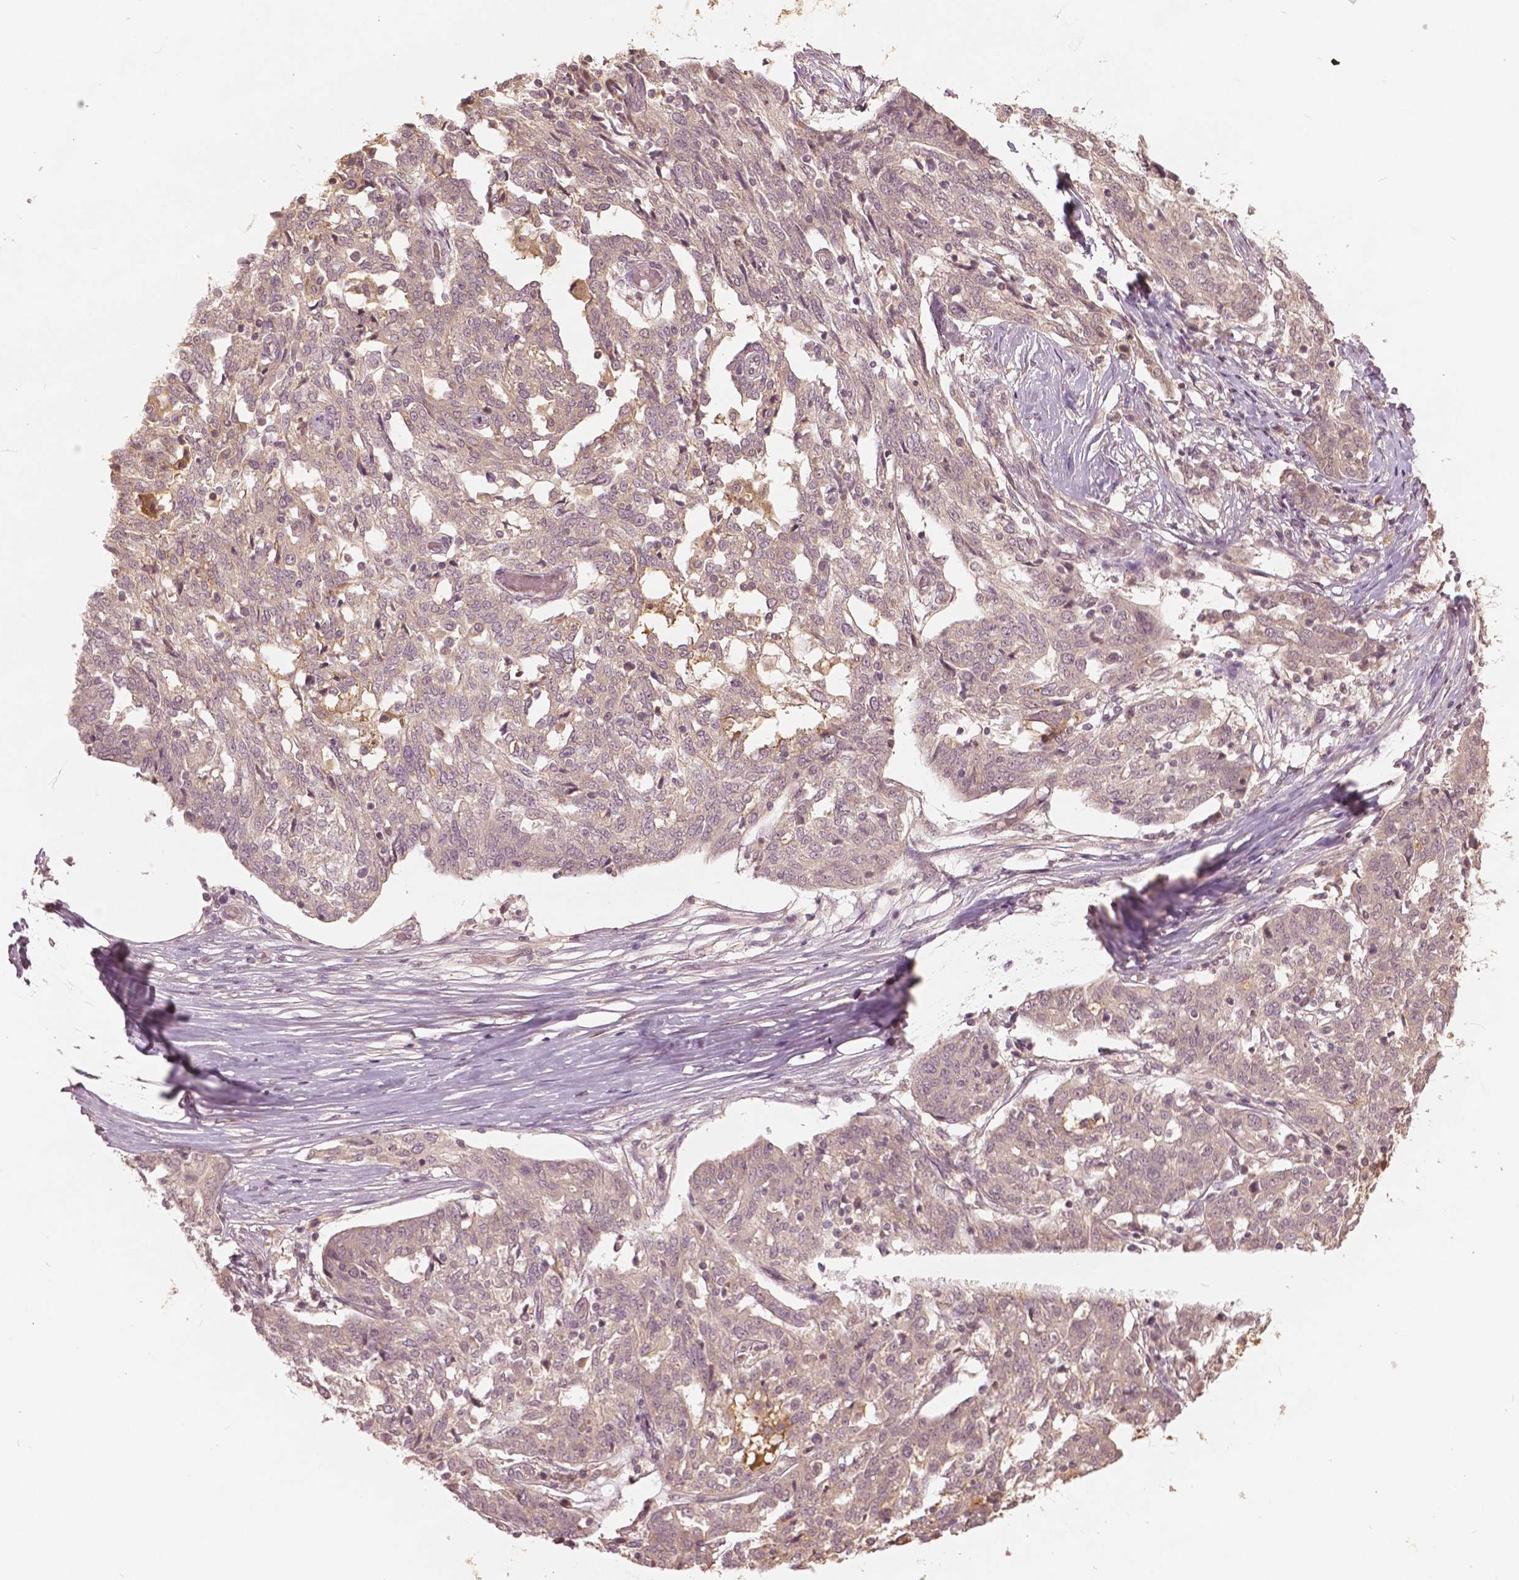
{"staining": {"intensity": "weak", "quantity": "25%-75%", "location": "cytoplasmic/membranous,nuclear"}, "tissue": "ovarian cancer", "cell_type": "Tumor cells", "image_type": "cancer", "snomed": [{"axis": "morphology", "description": "Cystadenocarcinoma, serous, NOS"}, {"axis": "topography", "description": "Ovary"}], "caption": "This histopathology image demonstrates ovarian serous cystadenocarcinoma stained with immunohistochemistry to label a protein in brown. The cytoplasmic/membranous and nuclear of tumor cells show weak positivity for the protein. Nuclei are counter-stained blue.", "gene": "ANGPTL4", "patient": {"sex": "female", "age": 67}}